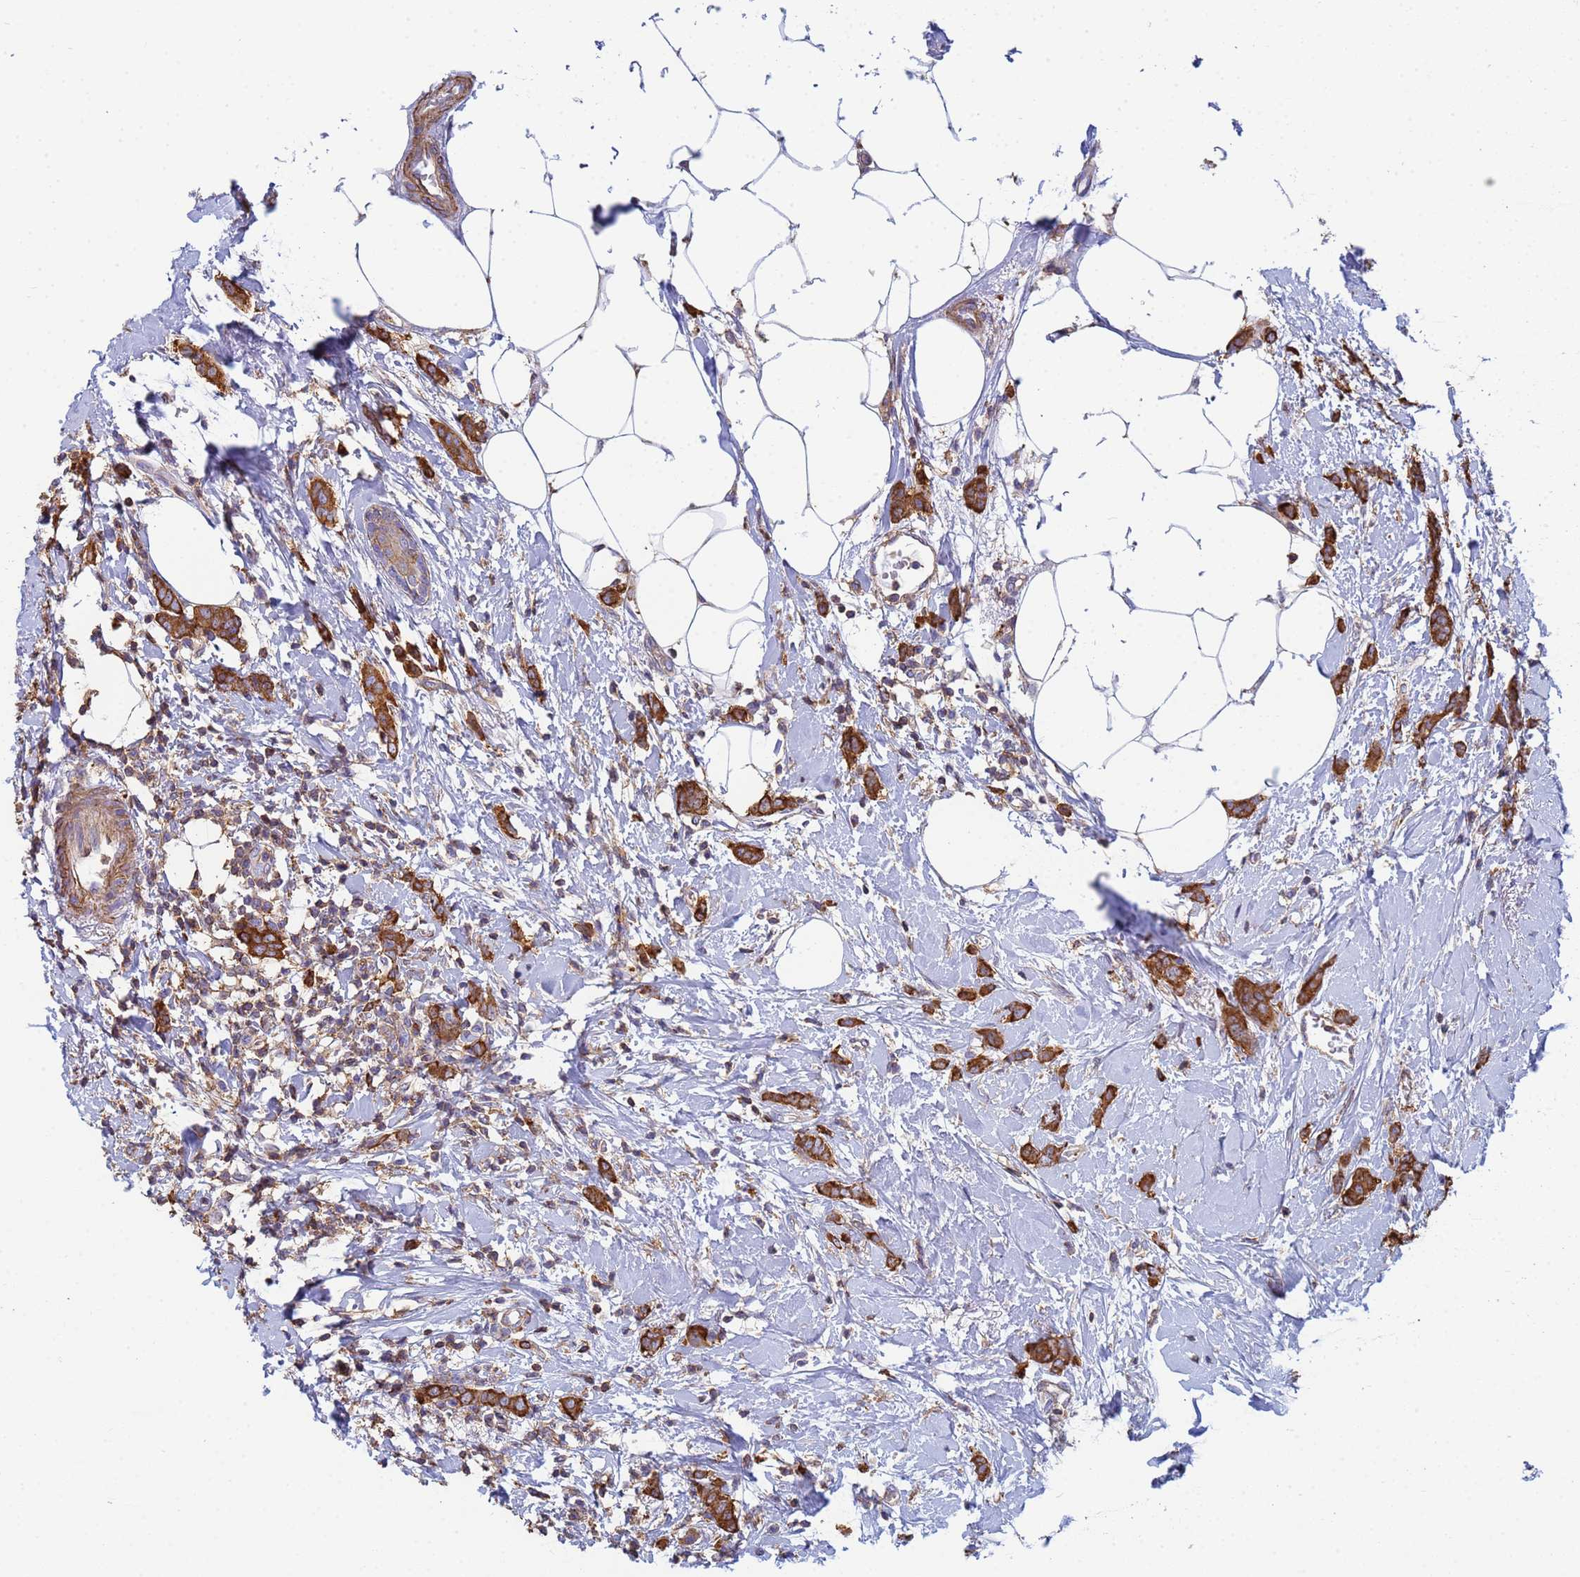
{"staining": {"intensity": "strong", "quantity": ">75%", "location": "cytoplasmic/membranous"}, "tissue": "breast cancer", "cell_type": "Tumor cells", "image_type": "cancer", "snomed": [{"axis": "morphology", "description": "Duct carcinoma"}, {"axis": "topography", "description": "Breast"}], "caption": "A high amount of strong cytoplasmic/membranous positivity is present in approximately >75% of tumor cells in breast cancer (infiltrating ductal carcinoma) tissue.", "gene": "ZNG1B", "patient": {"sex": "female", "age": 72}}